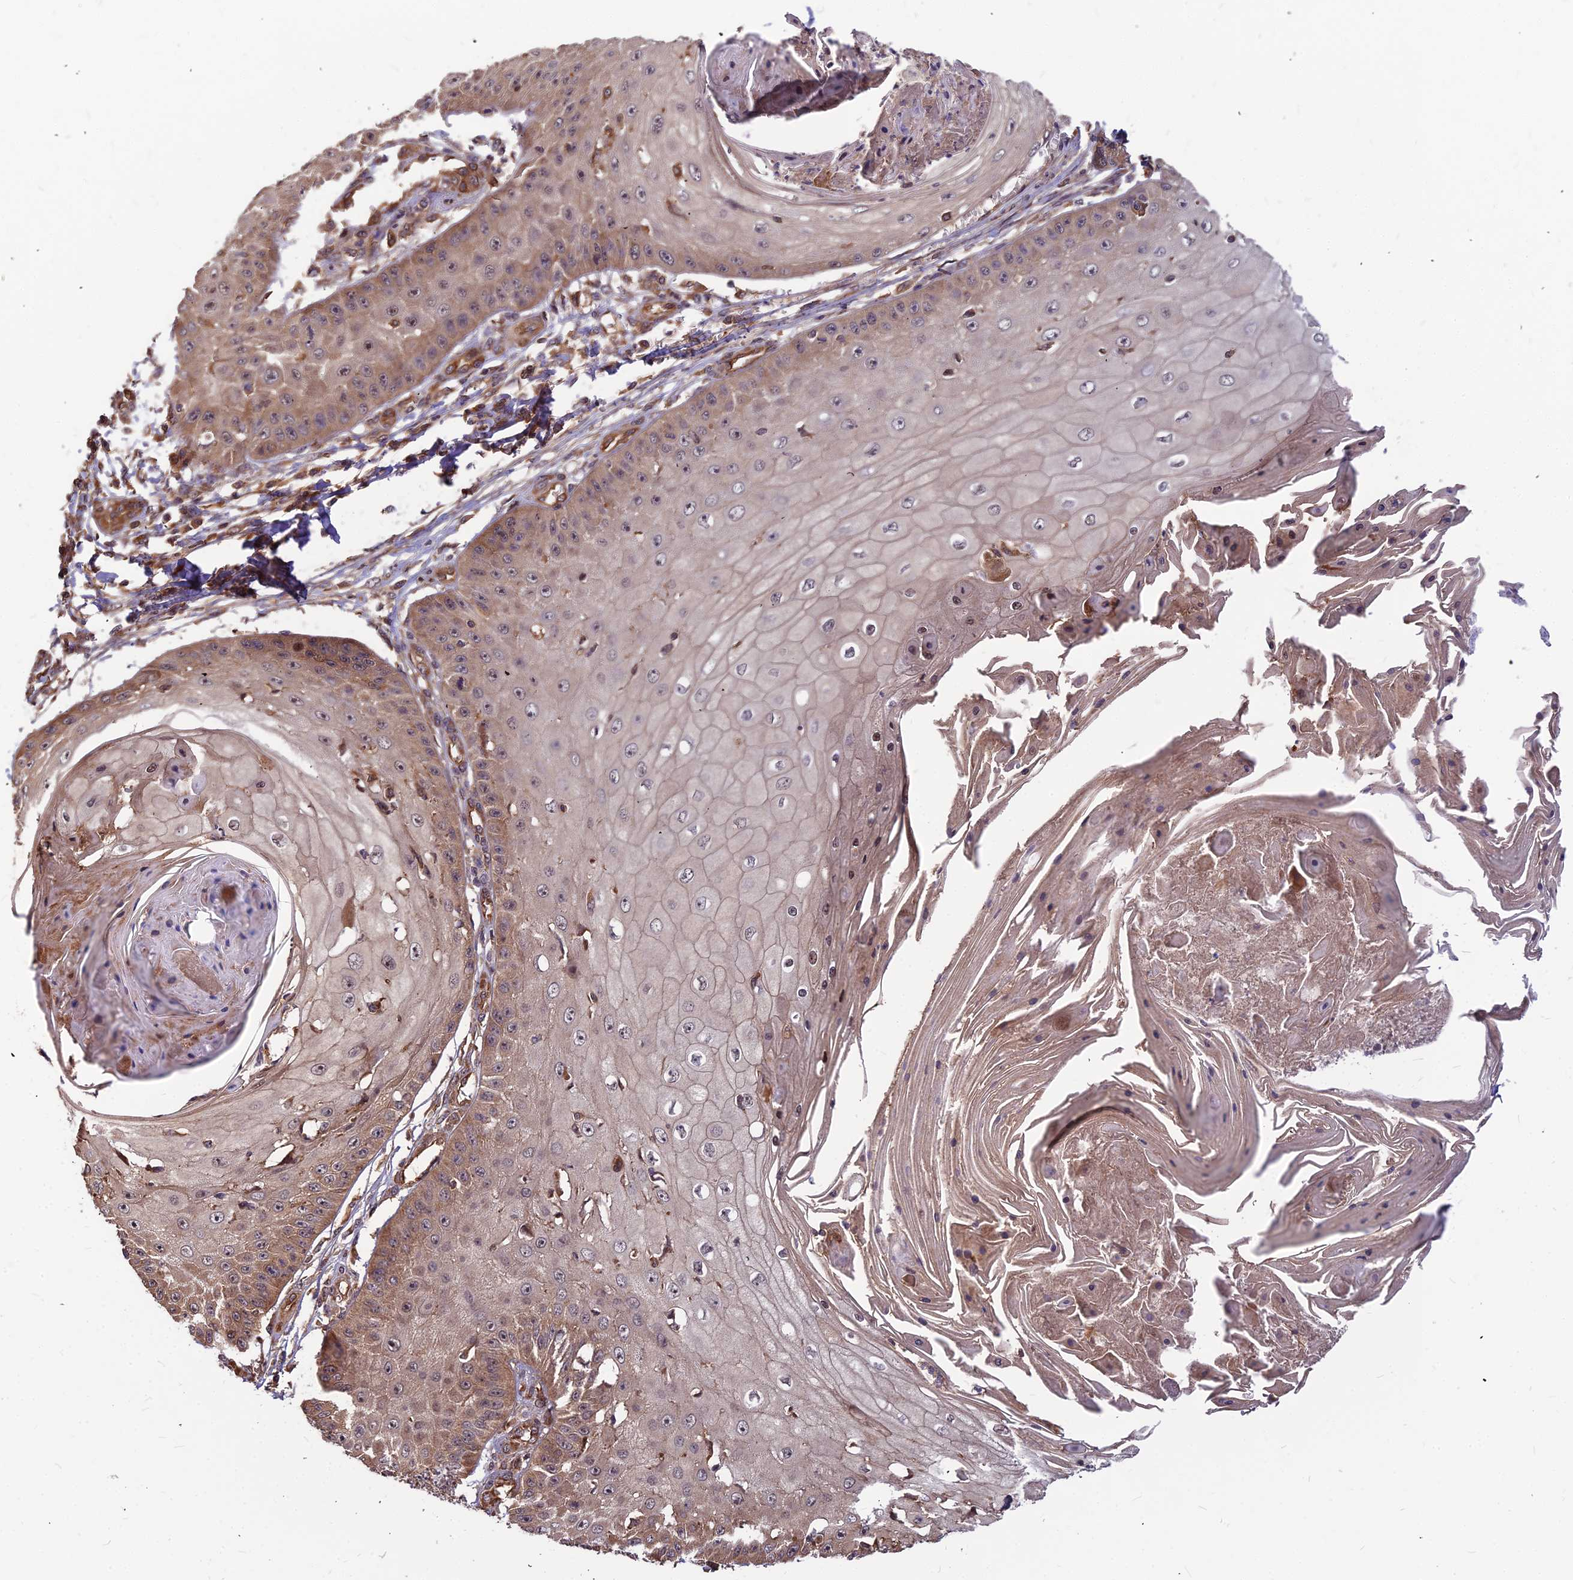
{"staining": {"intensity": "moderate", "quantity": "25%-75%", "location": "cytoplasmic/membranous"}, "tissue": "skin cancer", "cell_type": "Tumor cells", "image_type": "cancer", "snomed": [{"axis": "morphology", "description": "Squamous cell carcinoma, NOS"}, {"axis": "topography", "description": "Skin"}], "caption": "Human skin cancer (squamous cell carcinoma) stained with a brown dye reveals moderate cytoplasmic/membranous positive expression in about 25%-75% of tumor cells.", "gene": "ZNF467", "patient": {"sex": "male", "age": 70}}